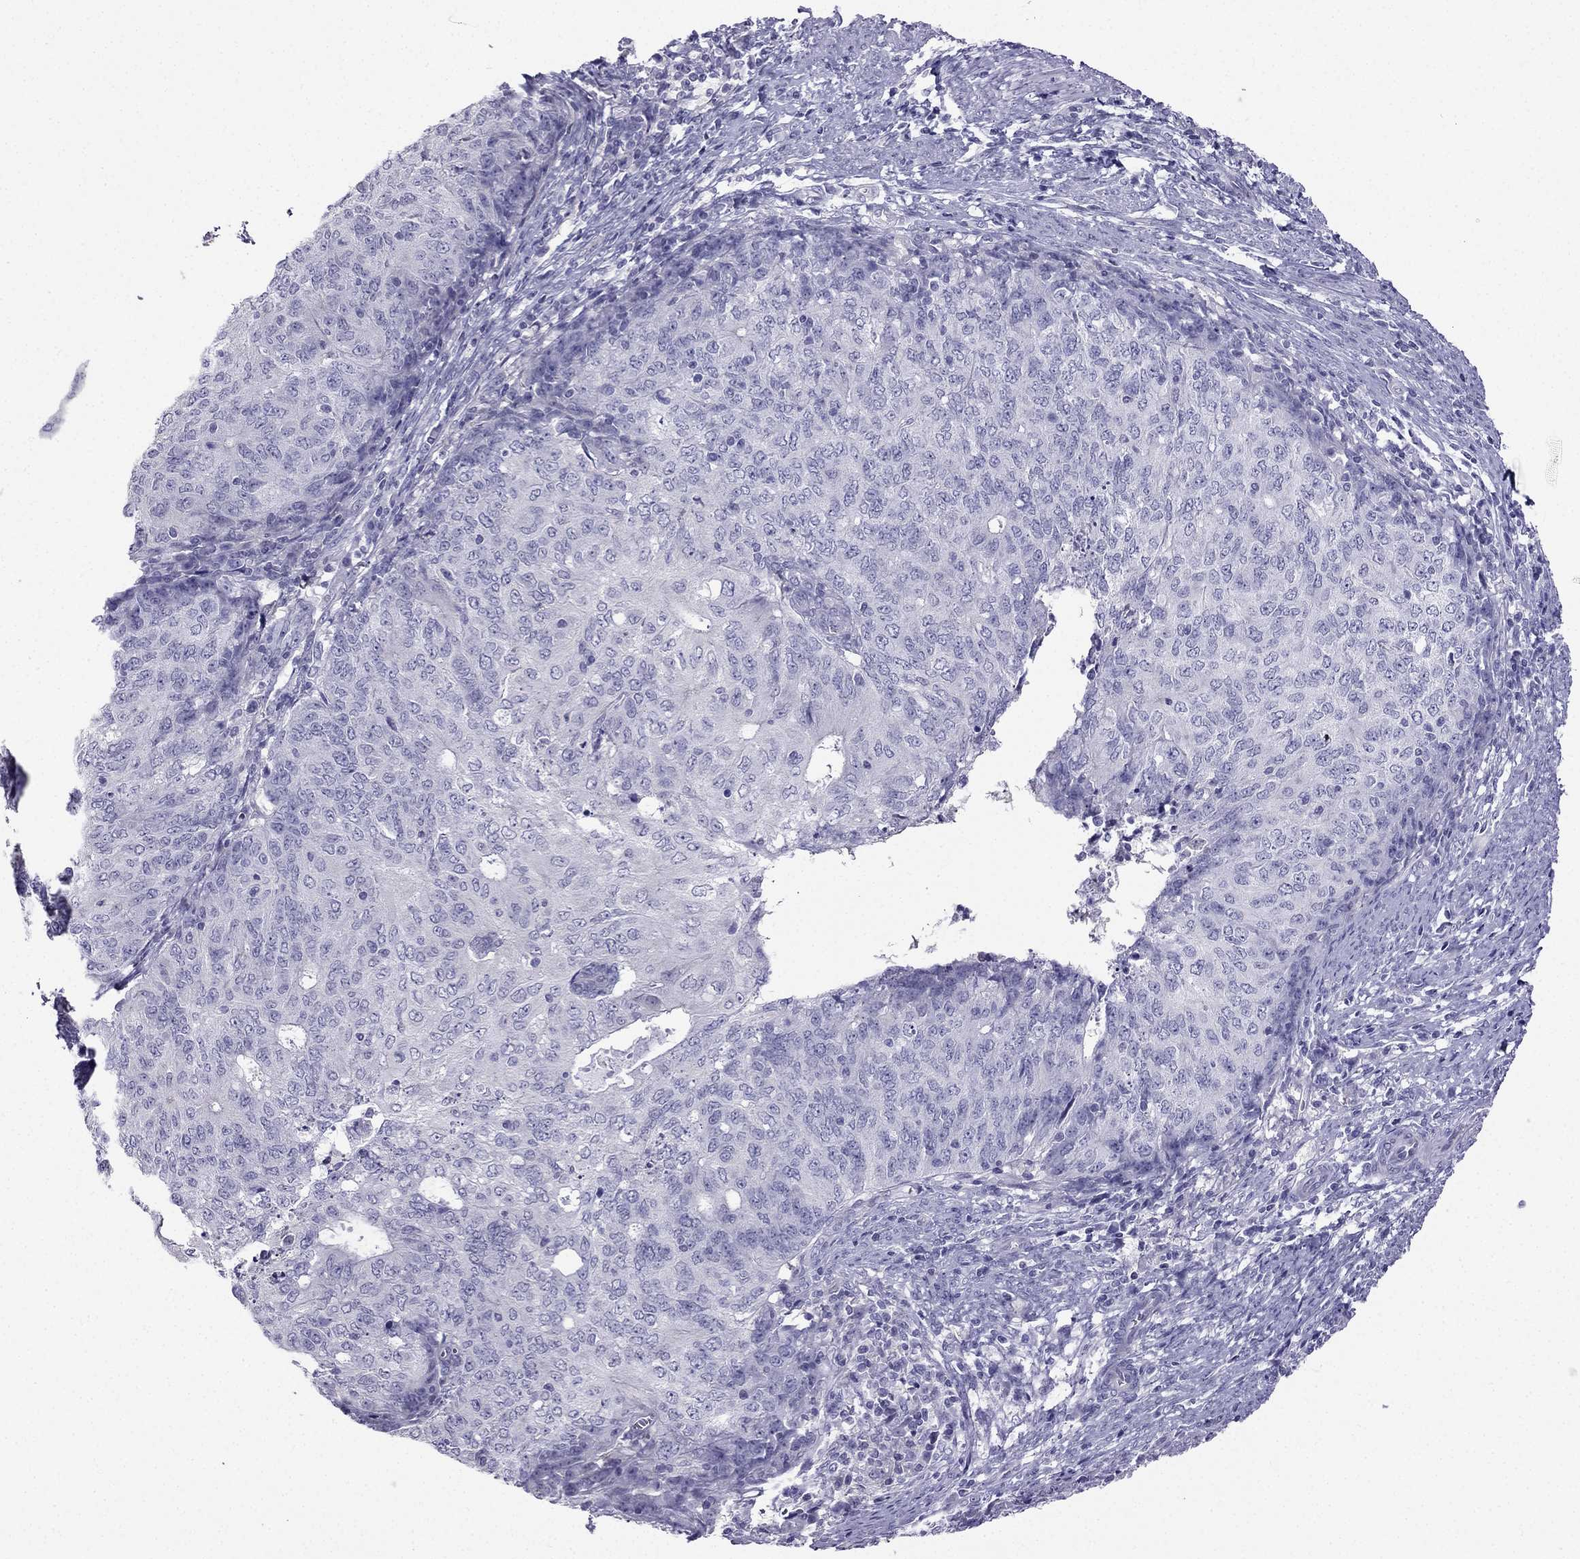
{"staining": {"intensity": "negative", "quantity": "none", "location": "none"}, "tissue": "endometrial cancer", "cell_type": "Tumor cells", "image_type": "cancer", "snomed": [{"axis": "morphology", "description": "Adenocarcinoma, NOS"}, {"axis": "topography", "description": "Endometrium"}], "caption": "This is a histopathology image of immunohistochemistry (IHC) staining of endometrial adenocarcinoma, which shows no expression in tumor cells.", "gene": "KCNJ10", "patient": {"sex": "female", "age": 82}}